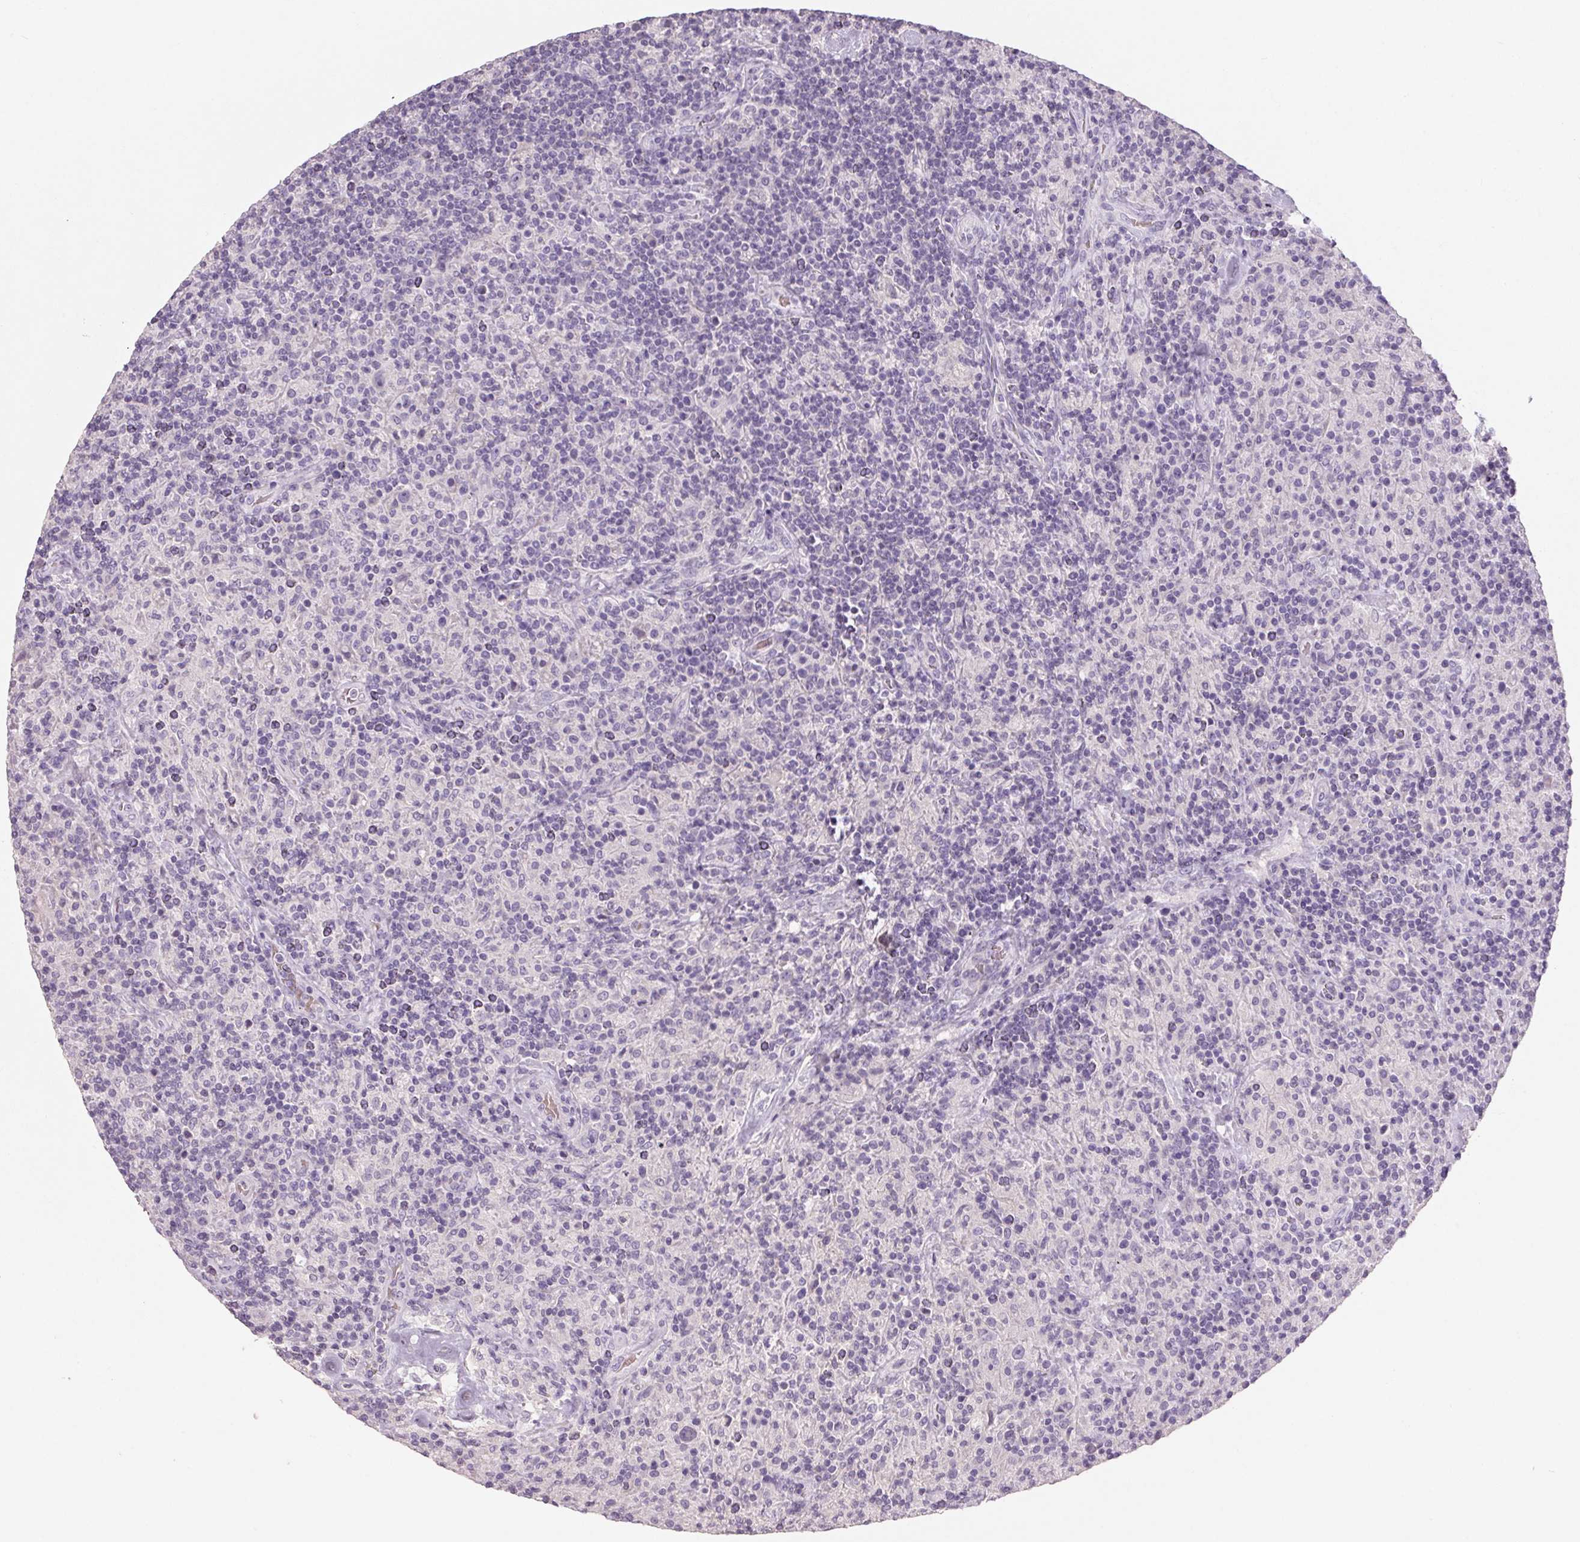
{"staining": {"intensity": "negative", "quantity": "none", "location": "none"}, "tissue": "lymphoma", "cell_type": "Tumor cells", "image_type": "cancer", "snomed": [{"axis": "morphology", "description": "Hodgkin's disease, NOS"}, {"axis": "topography", "description": "Lymph node"}], "caption": "The histopathology image reveals no significant expression in tumor cells of lymphoma.", "gene": "HSD17B1", "patient": {"sex": "male", "age": 70}}